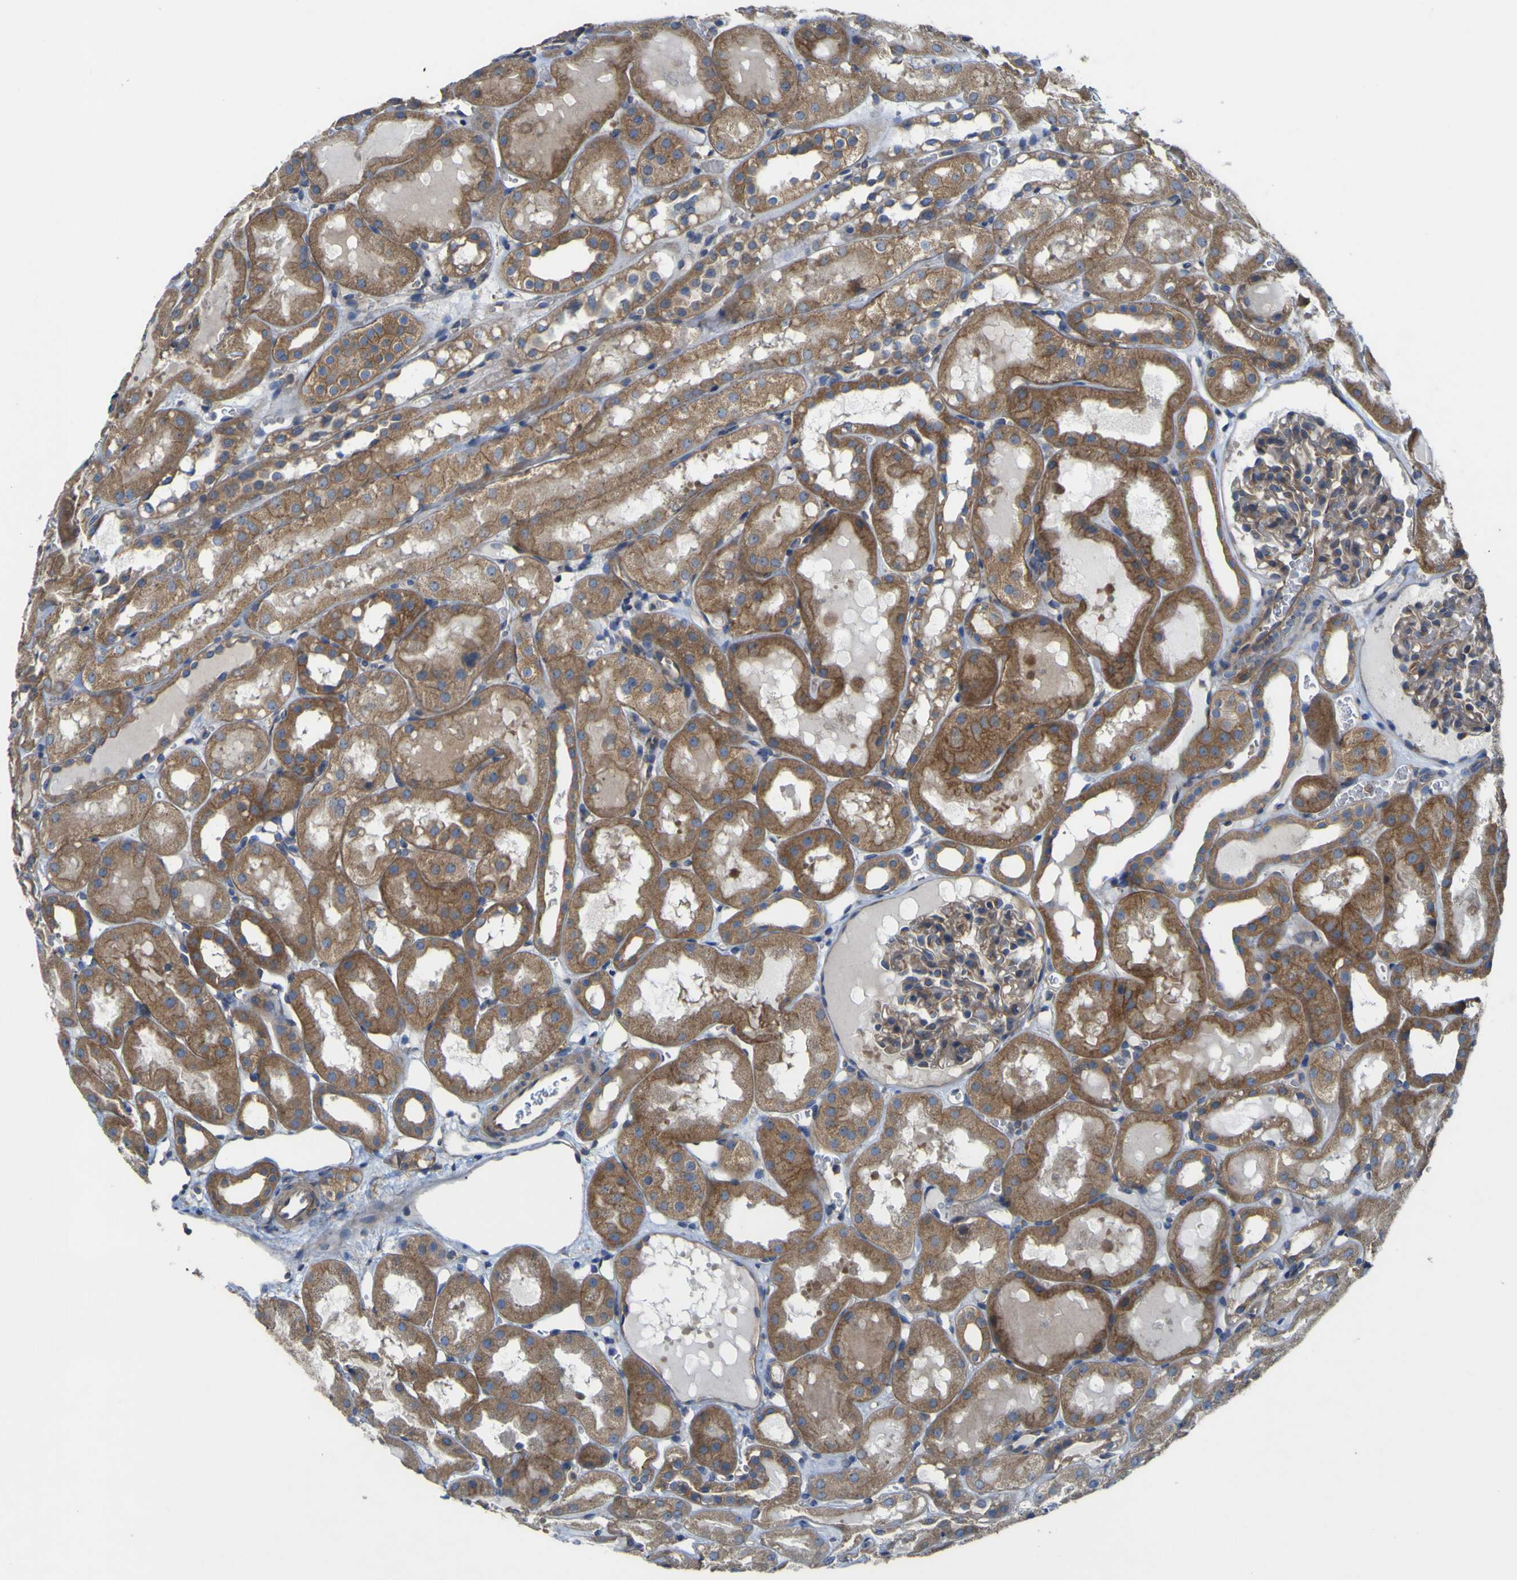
{"staining": {"intensity": "weak", "quantity": ">75%", "location": "cytoplasmic/membranous"}, "tissue": "kidney", "cell_type": "Cells in glomeruli", "image_type": "normal", "snomed": [{"axis": "morphology", "description": "Normal tissue, NOS"}, {"axis": "topography", "description": "Kidney"}, {"axis": "topography", "description": "Urinary bladder"}], "caption": "Unremarkable kidney reveals weak cytoplasmic/membranous staining in approximately >75% of cells in glomeruli The staining was performed using DAB (3,3'-diaminobenzidine), with brown indicating positive protein expression. Nuclei are stained blue with hematoxylin..", "gene": "TNFSF15", "patient": {"sex": "male", "age": 16}}